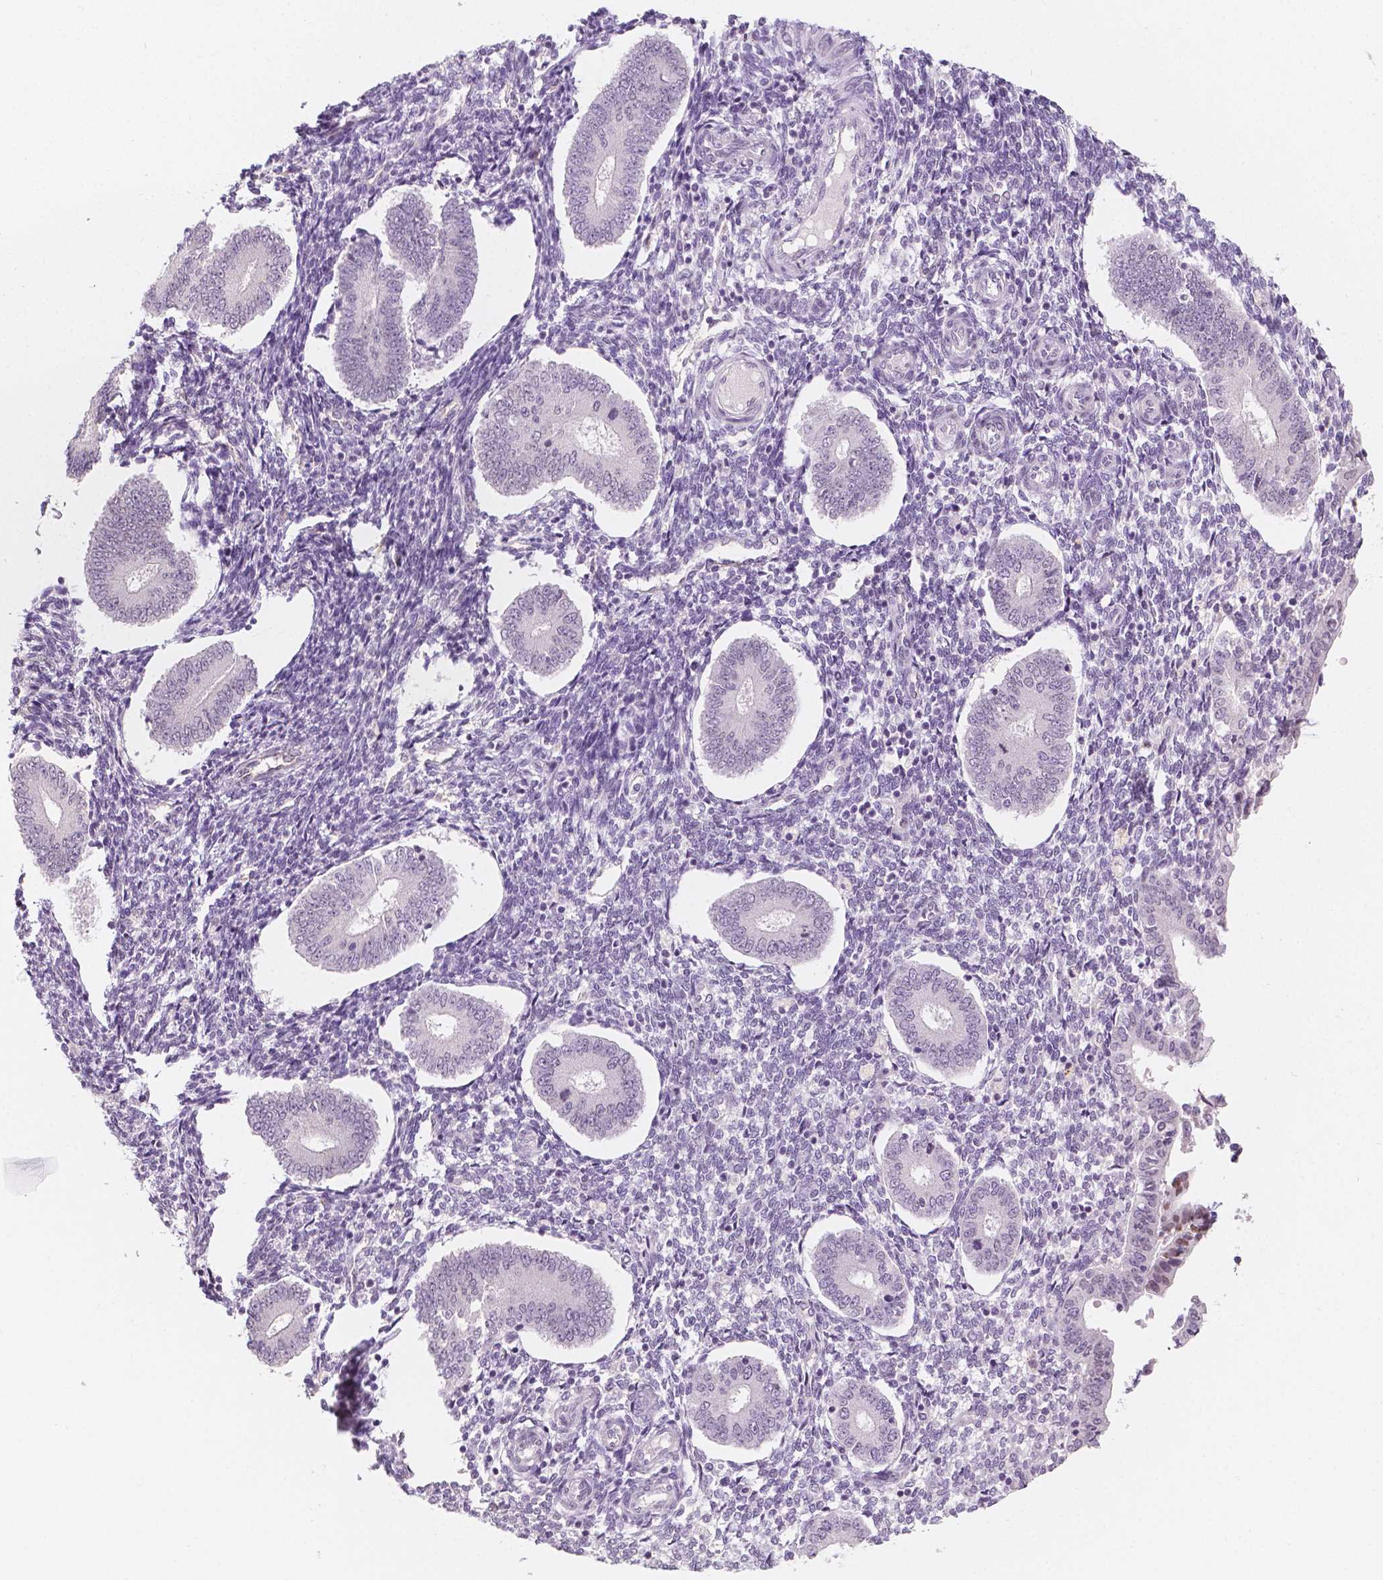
{"staining": {"intensity": "negative", "quantity": "none", "location": "none"}, "tissue": "endometrium", "cell_type": "Cells in endometrial stroma", "image_type": "normal", "snomed": [{"axis": "morphology", "description": "Normal tissue, NOS"}, {"axis": "topography", "description": "Endometrium"}], "caption": "A high-resolution image shows immunohistochemistry staining of benign endometrium, which displays no significant expression in cells in endometrial stroma.", "gene": "KDM5B", "patient": {"sex": "female", "age": 40}}